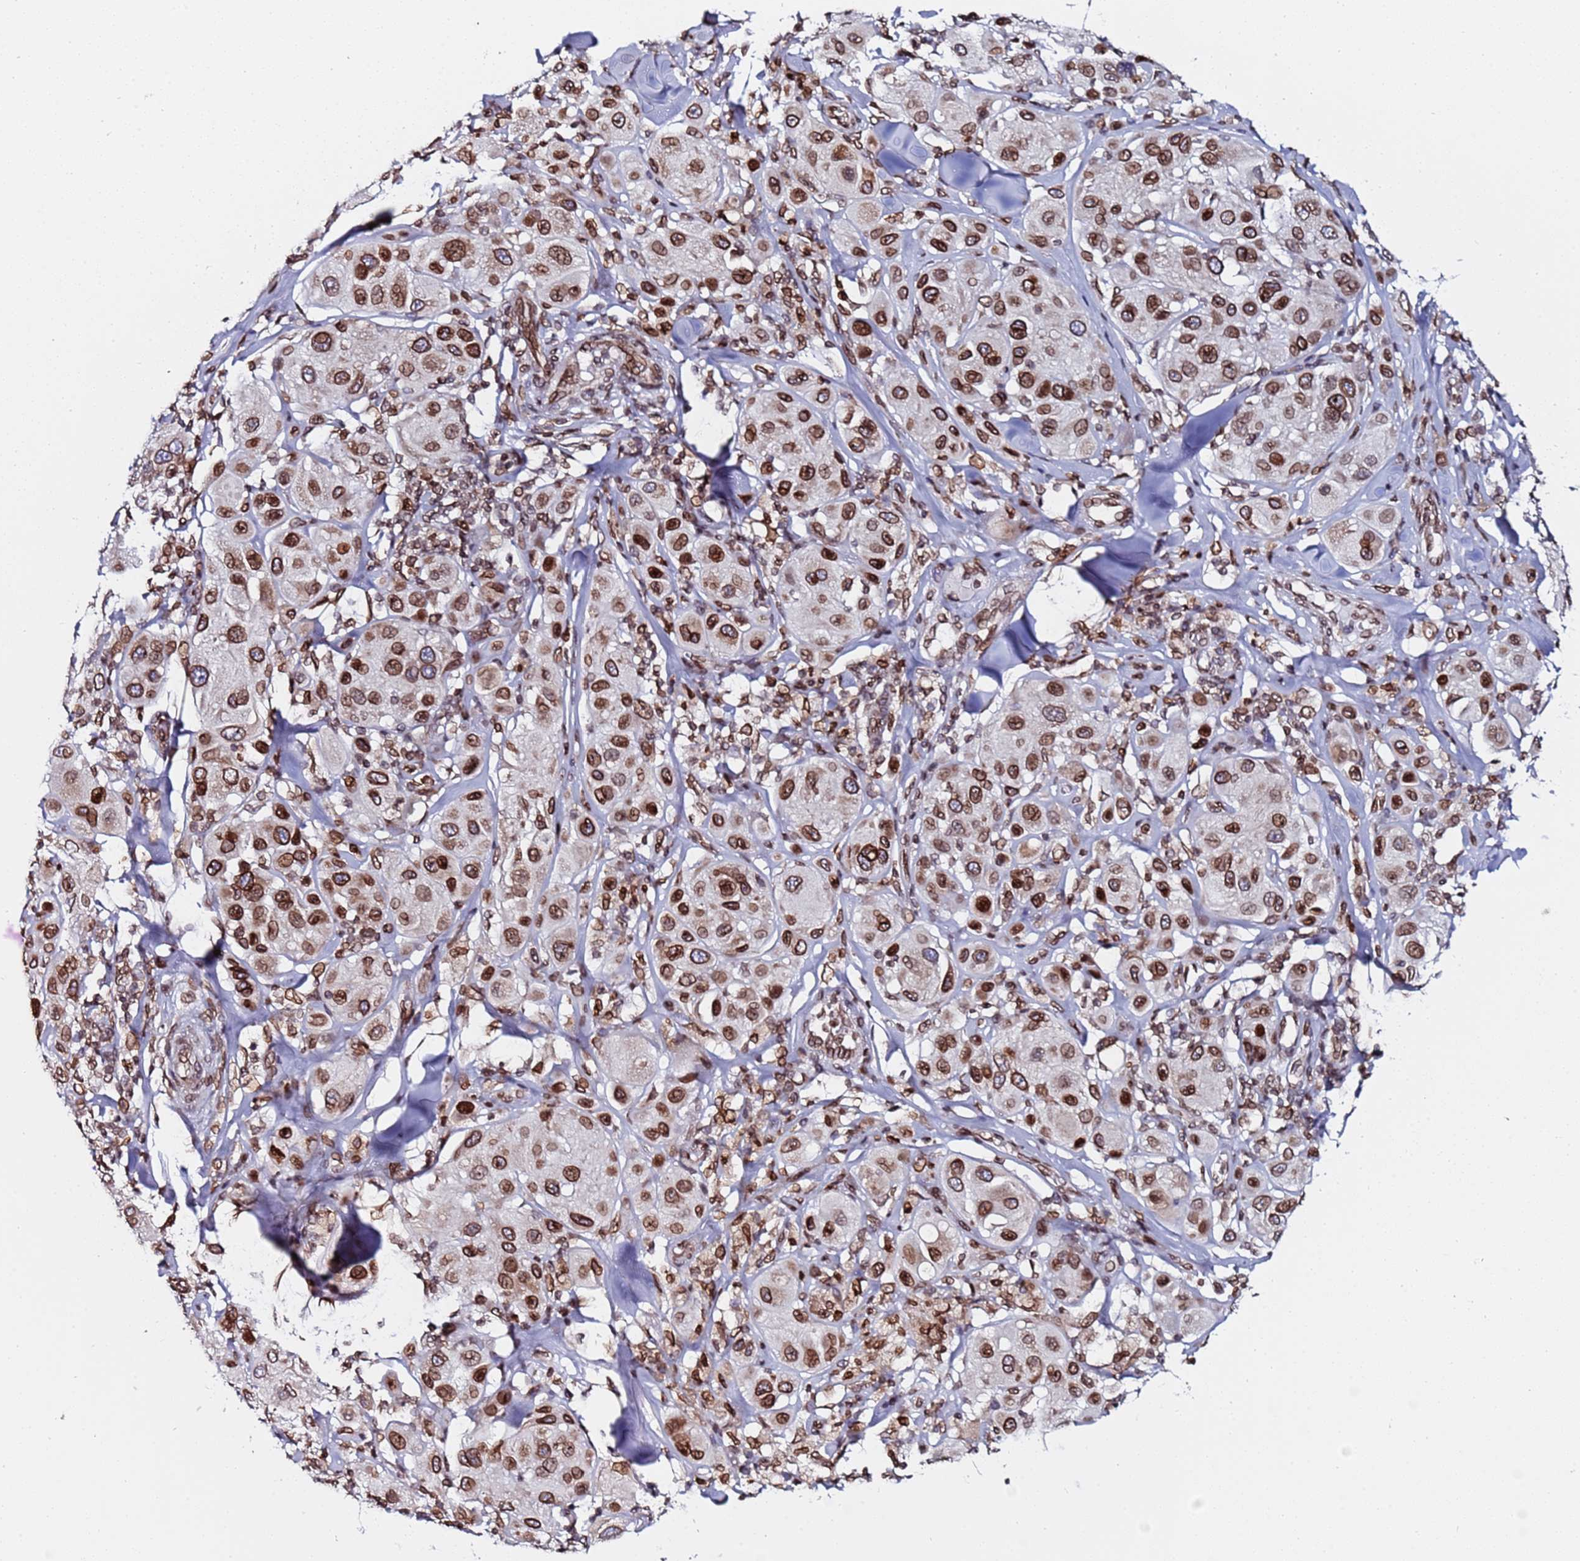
{"staining": {"intensity": "strong", "quantity": ">75%", "location": "nuclear"}, "tissue": "melanoma", "cell_type": "Tumor cells", "image_type": "cancer", "snomed": [{"axis": "morphology", "description": "Malignant melanoma, Metastatic site"}, {"axis": "topography", "description": "Skin"}], "caption": "Immunohistochemistry (IHC) staining of melanoma, which demonstrates high levels of strong nuclear positivity in approximately >75% of tumor cells indicating strong nuclear protein positivity. The staining was performed using DAB (brown) for protein detection and nuclei were counterstained in hematoxylin (blue).", "gene": "TOR1AIP1", "patient": {"sex": "male", "age": 41}}